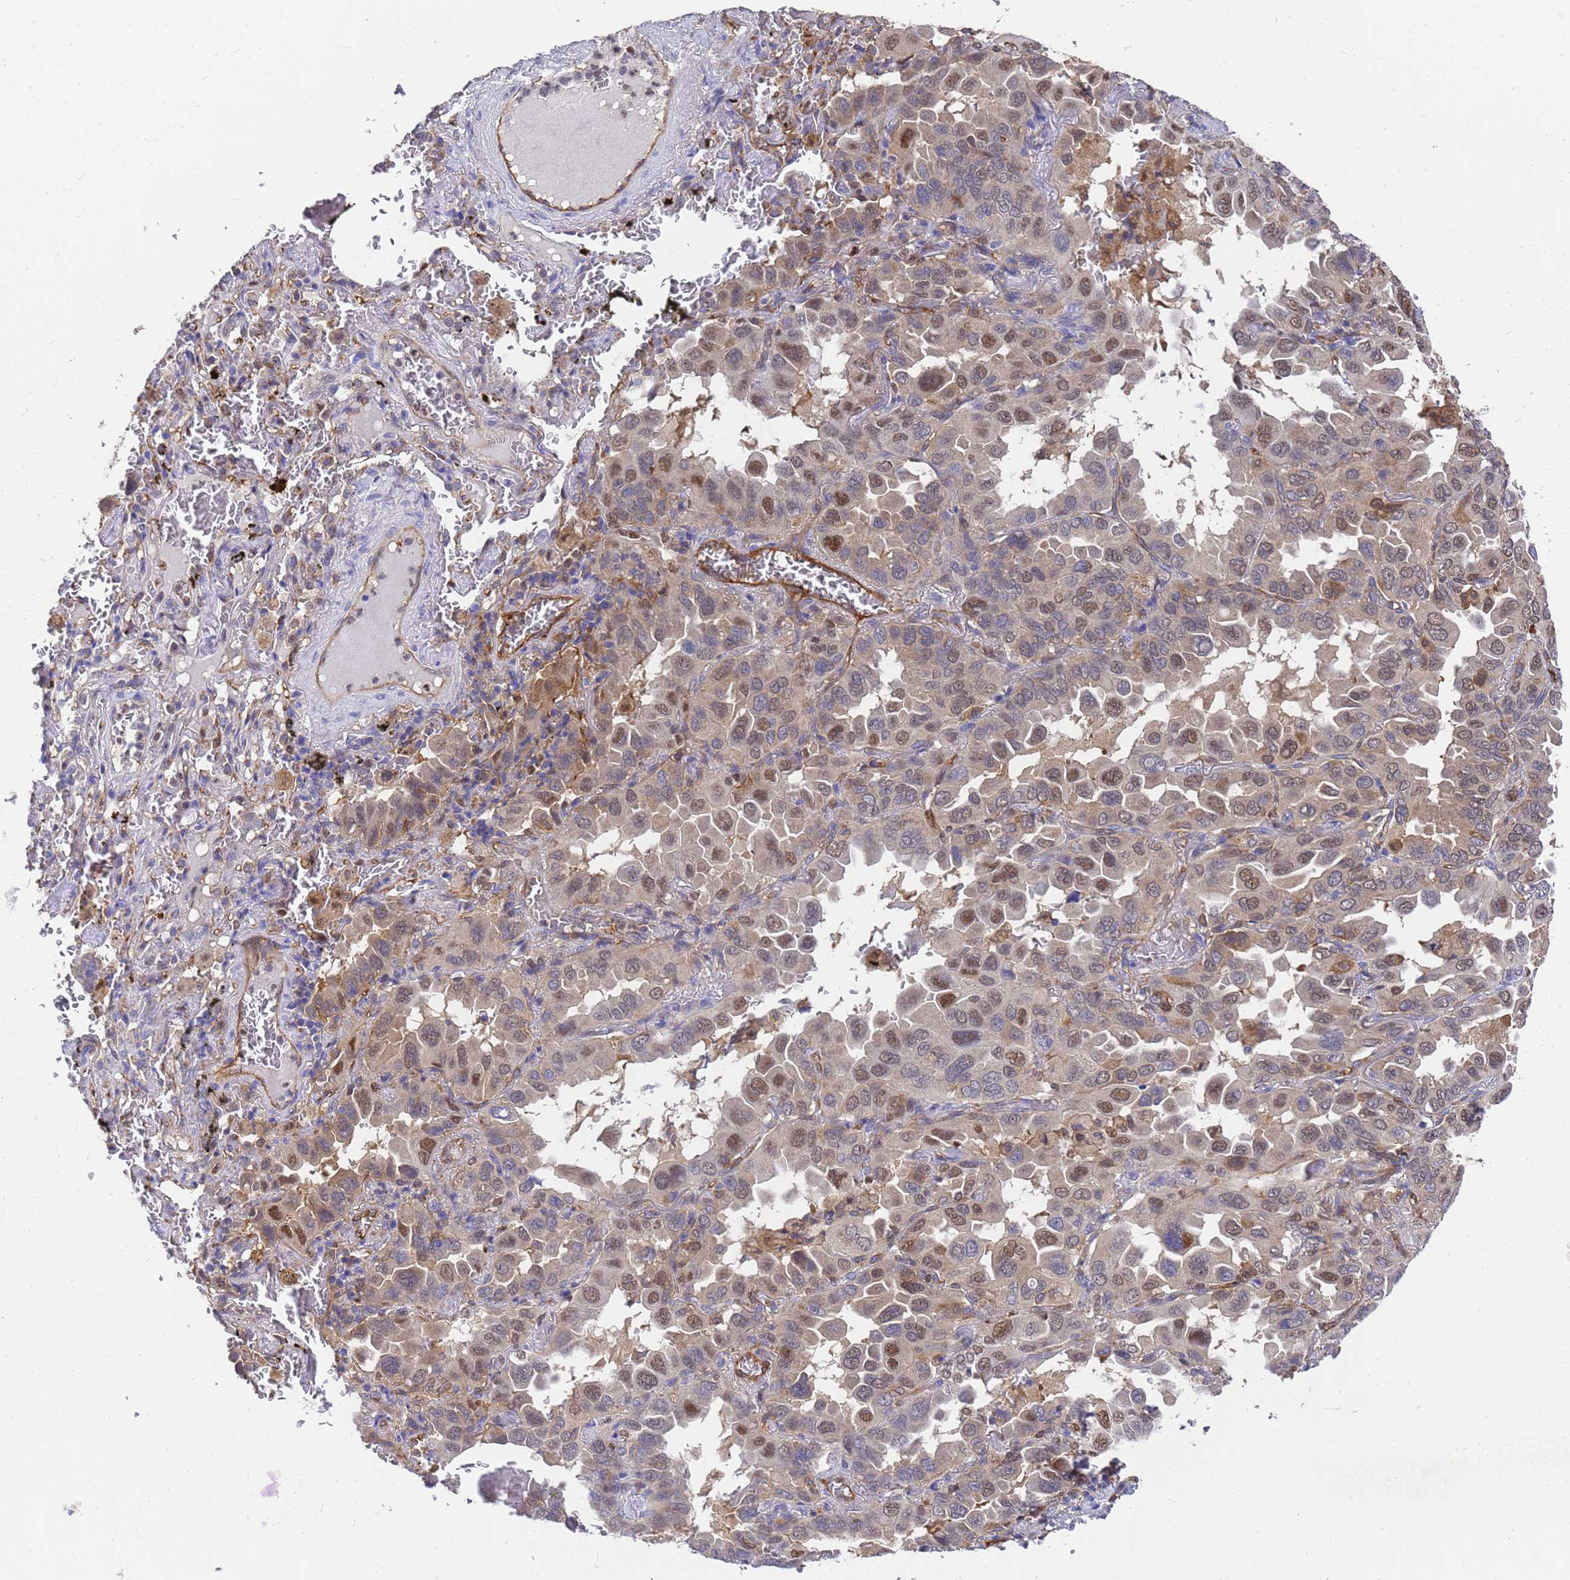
{"staining": {"intensity": "moderate", "quantity": "25%-75%", "location": "nuclear"}, "tissue": "lung cancer", "cell_type": "Tumor cells", "image_type": "cancer", "snomed": [{"axis": "morphology", "description": "Adenocarcinoma, NOS"}, {"axis": "topography", "description": "Lung"}], "caption": "Immunohistochemistry (DAB (3,3'-diaminobenzidine)) staining of human lung adenocarcinoma demonstrates moderate nuclear protein expression in approximately 25%-75% of tumor cells.", "gene": "SLC35E2B", "patient": {"sex": "male", "age": 64}}